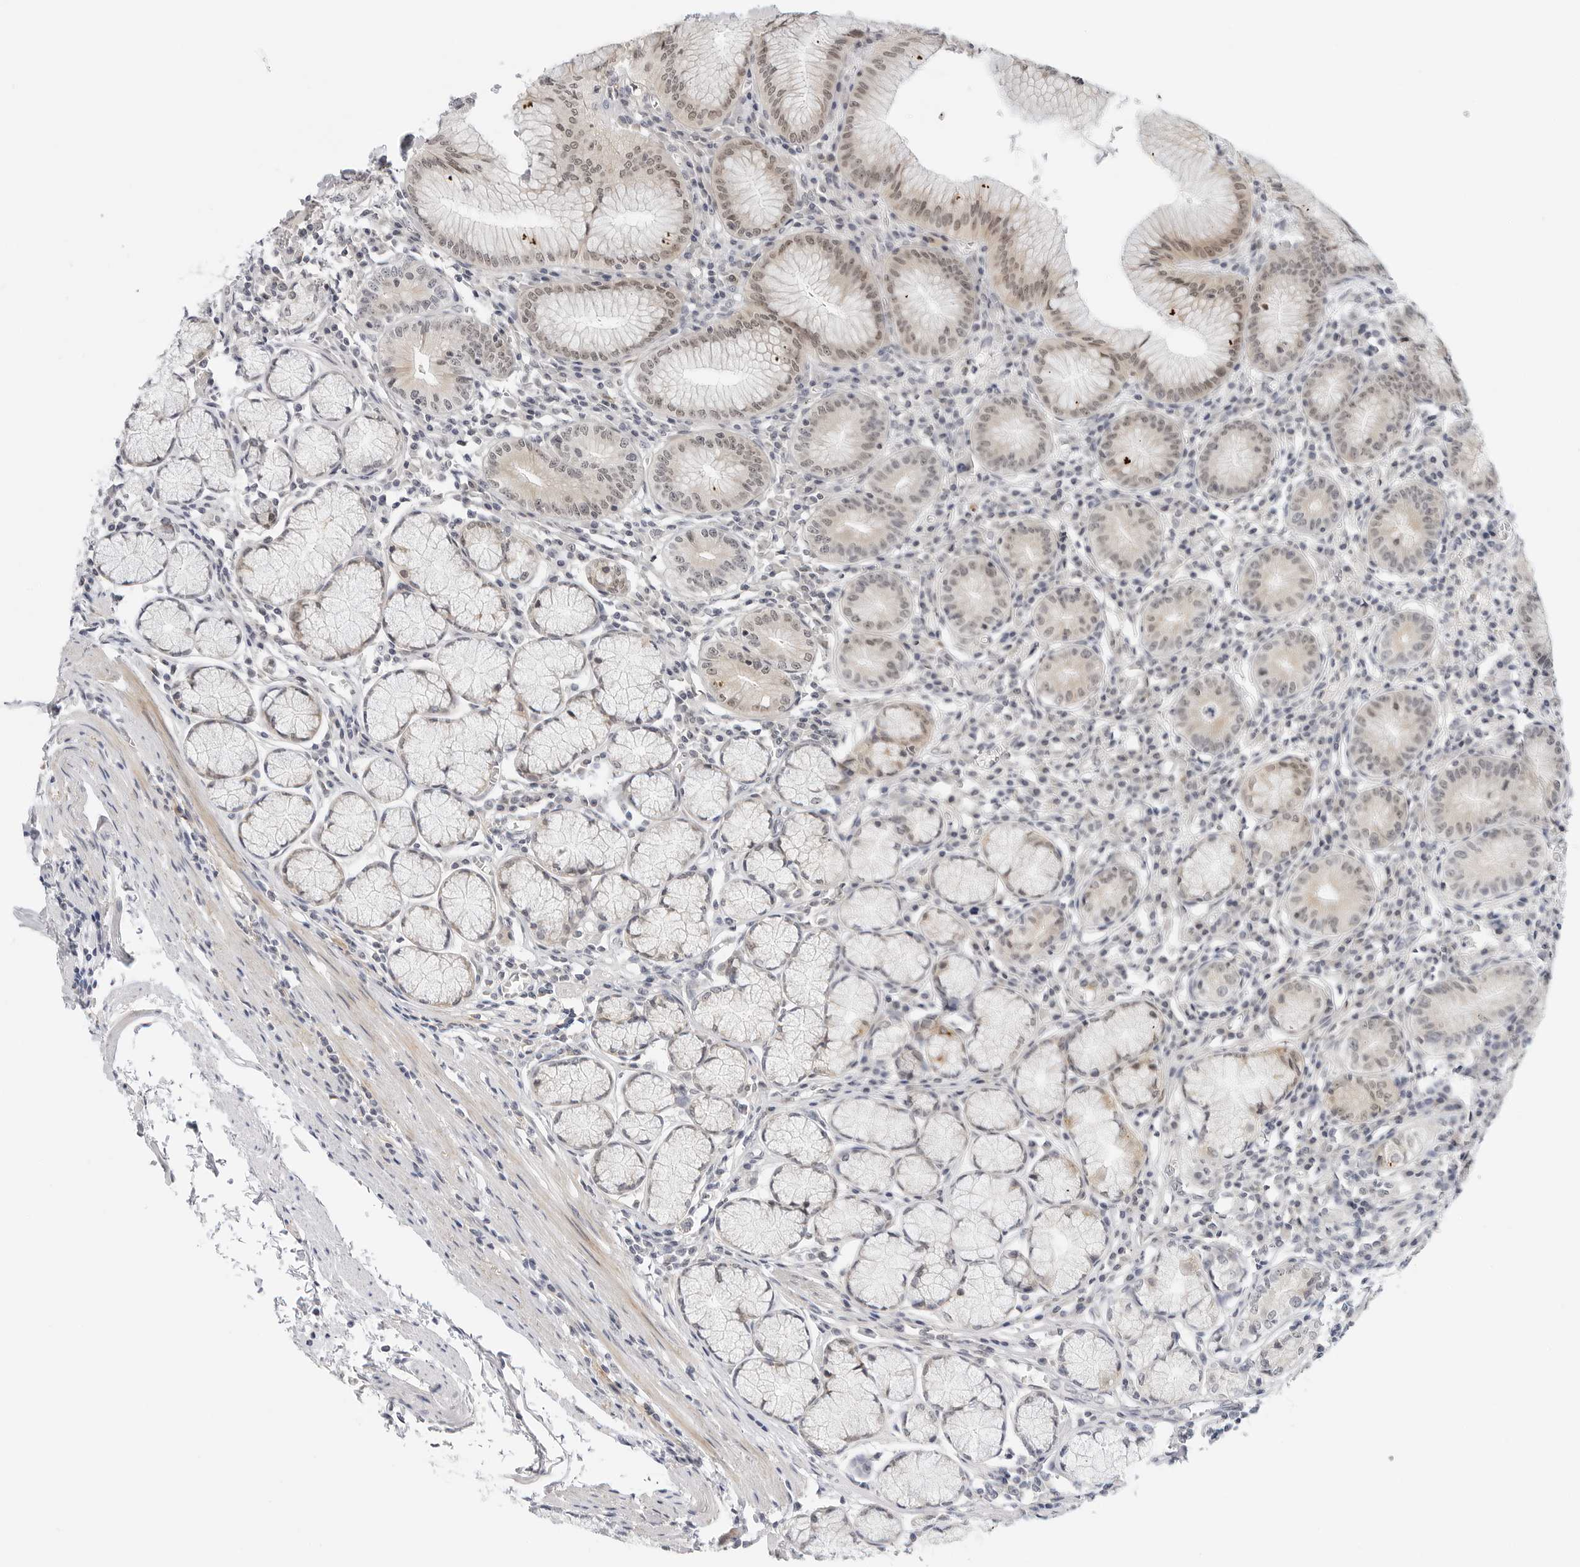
{"staining": {"intensity": "moderate", "quantity": "25%-75%", "location": "cytoplasmic/membranous,nuclear"}, "tissue": "stomach", "cell_type": "Glandular cells", "image_type": "normal", "snomed": [{"axis": "morphology", "description": "Normal tissue, NOS"}, {"axis": "topography", "description": "Stomach"}], "caption": "Immunohistochemistry photomicrograph of normal stomach stained for a protein (brown), which reveals medium levels of moderate cytoplasmic/membranous,nuclear positivity in approximately 25%-75% of glandular cells.", "gene": "MAP2K5", "patient": {"sex": "male", "age": 55}}